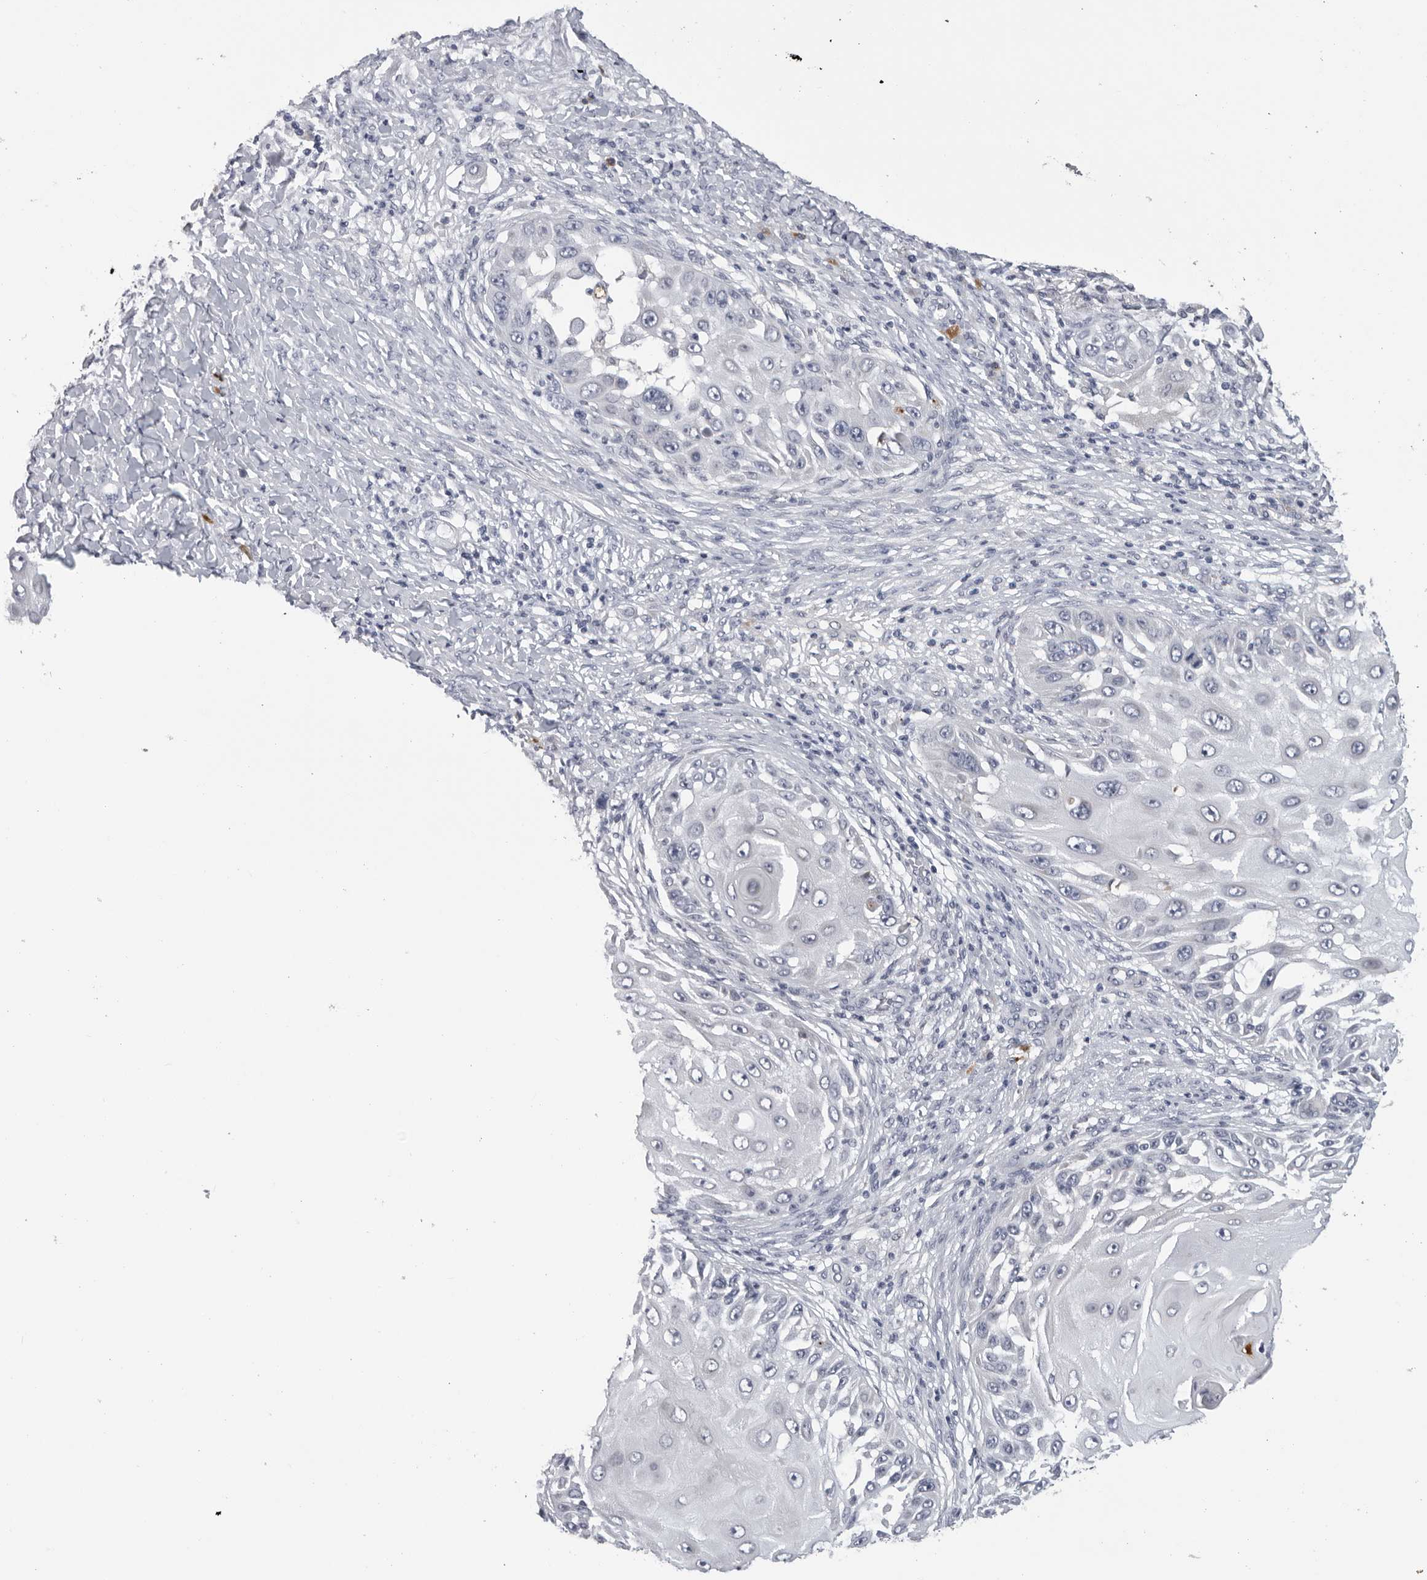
{"staining": {"intensity": "negative", "quantity": "none", "location": "none"}, "tissue": "skin cancer", "cell_type": "Tumor cells", "image_type": "cancer", "snomed": [{"axis": "morphology", "description": "Squamous cell carcinoma, NOS"}, {"axis": "topography", "description": "Skin"}], "caption": "This is an immunohistochemistry (IHC) histopathology image of skin cancer (squamous cell carcinoma). There is no expression in tumor cells.", "gene": "ZNF502", "patient": {"sex": "female", "age": 44}}